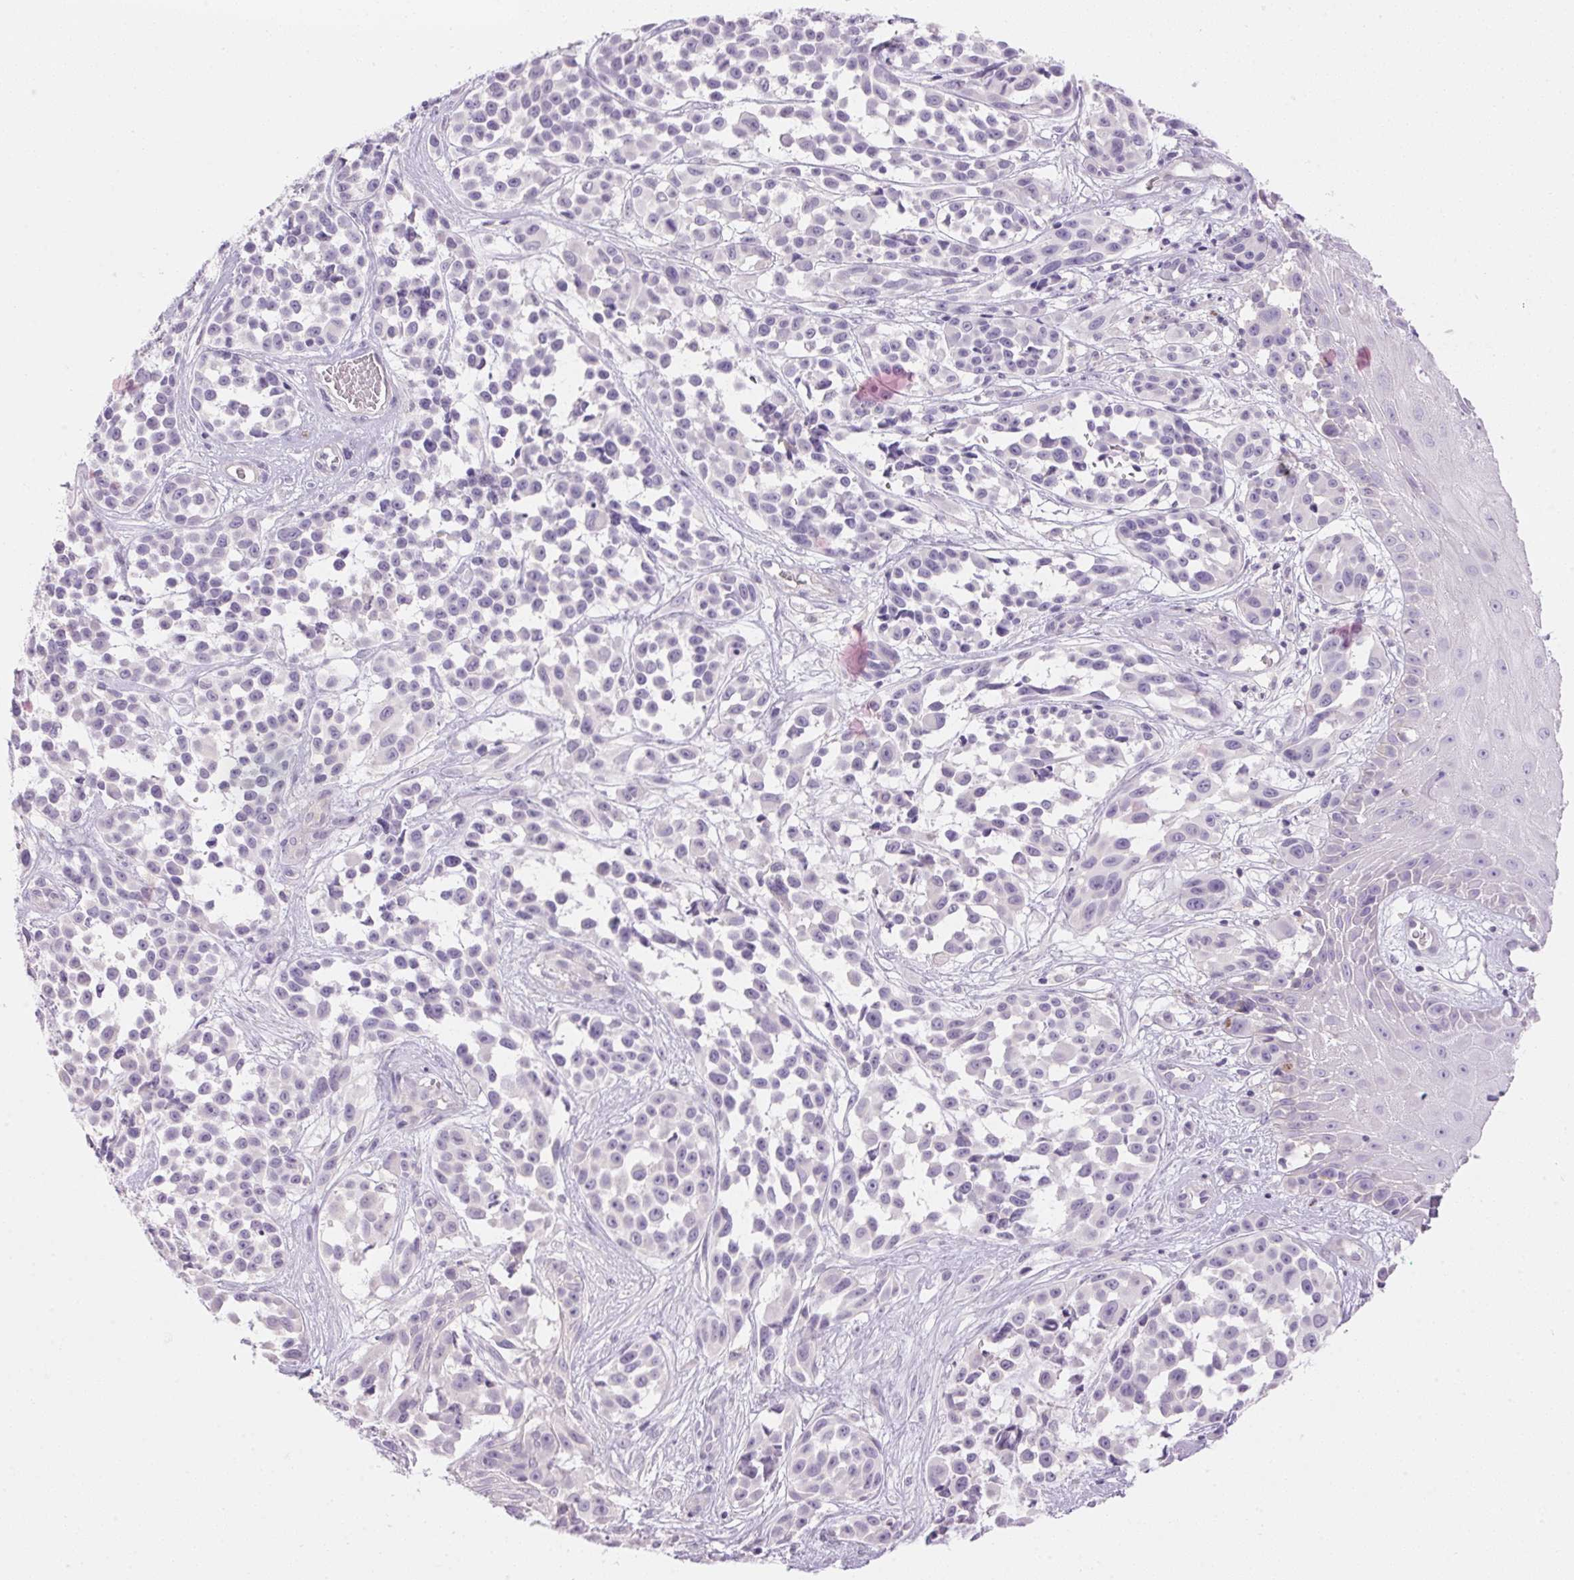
{"staining": {"intensity": "negative", "quantity": "none", "location": "none"}, "tissue": "melanoma", "cell_type": "Tumor cells", "image_type": "cancer", "snomed": [{"axis": "morphology", "description": "Malignant melanoma, NOS"}, {"axis": "topography", "description": "Skin"}], "caption": "Malignant melanoma was stained to show a protein in brown. There is no significant positivity in tumor cells.", "gene": "HSD17B2", "patient": {"sex": "female", "age": 88}}